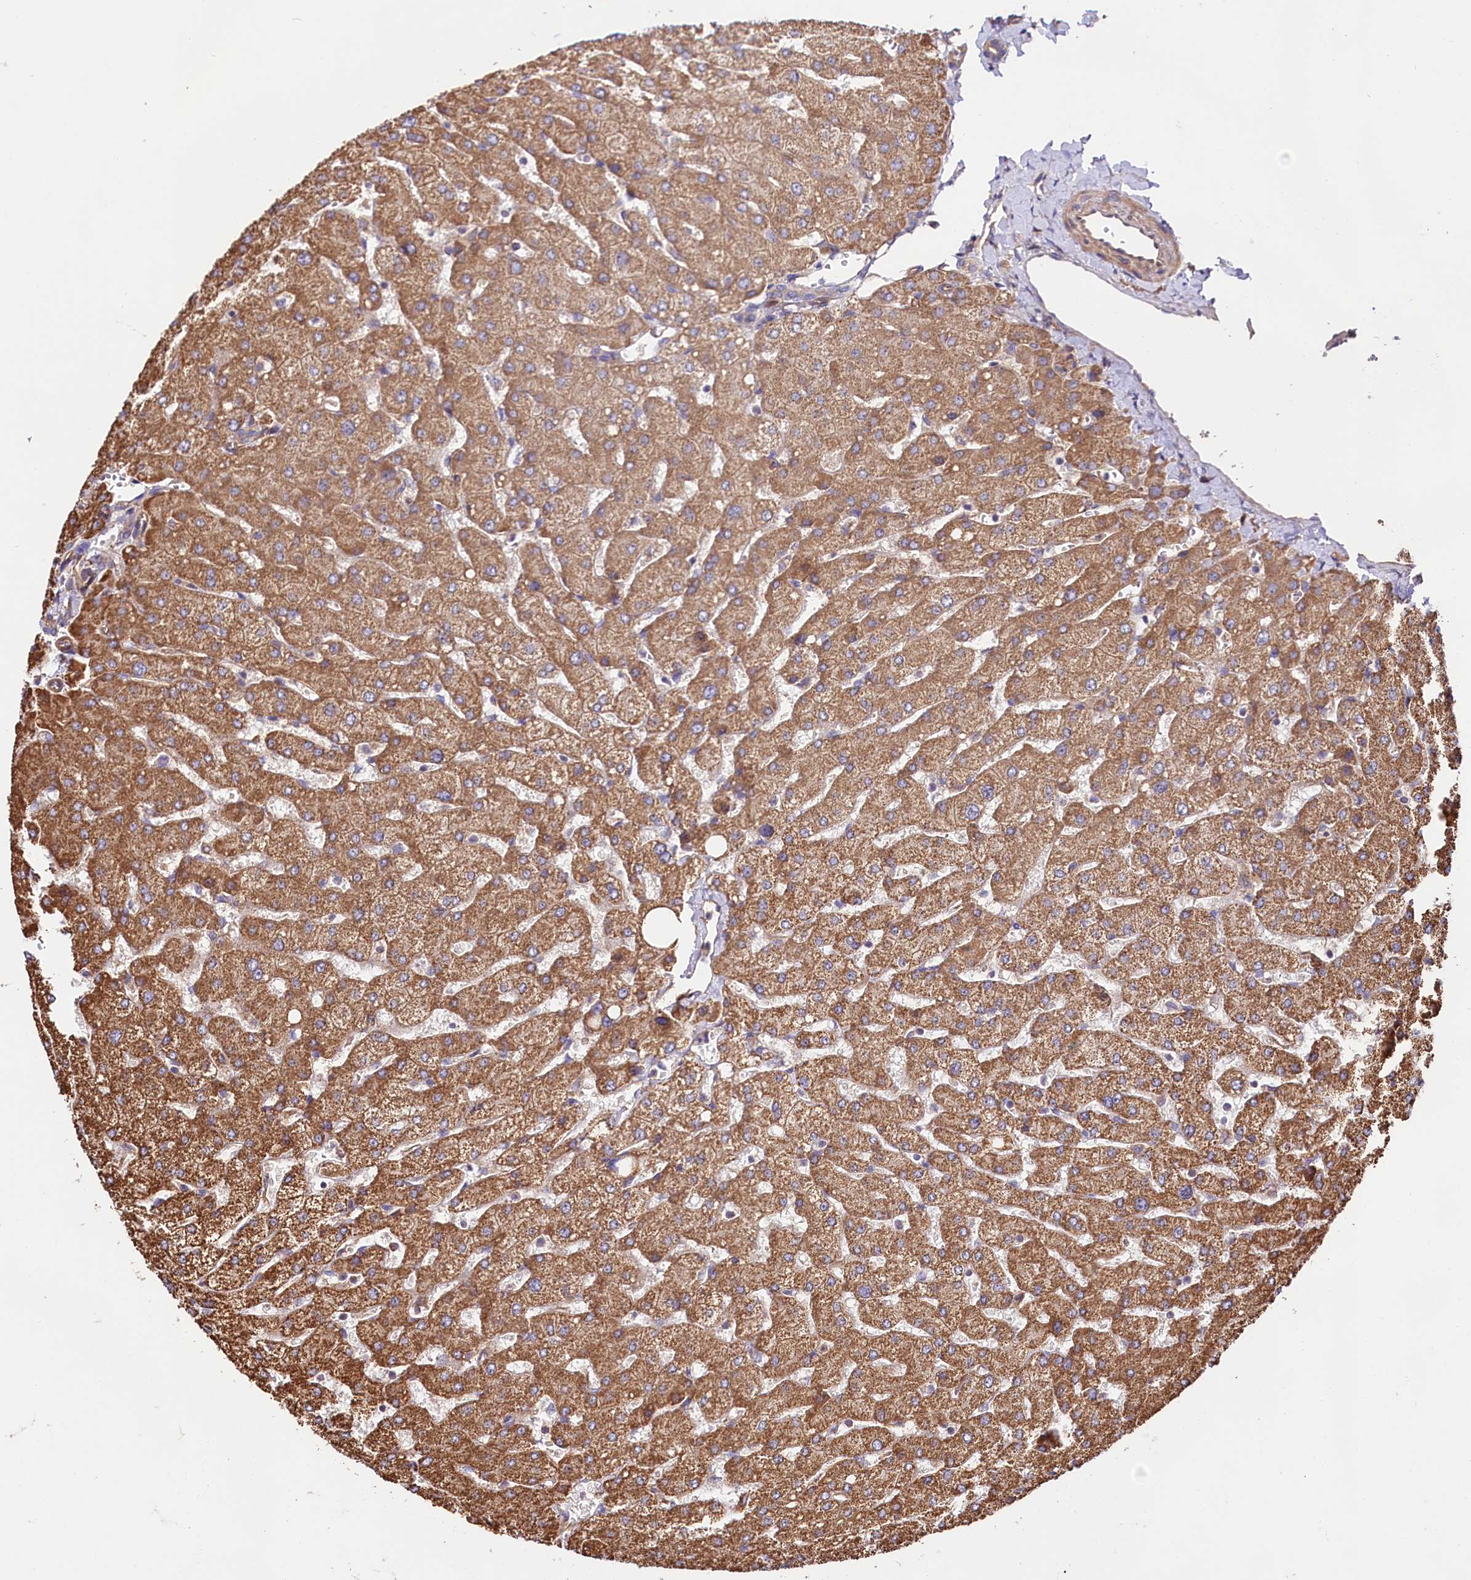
{"staining": {"intensity": "moderate", "quantity": ">75%", "location": "cytoplasmic/membranous"}, "tissue": "liver", "cell_type": "Cholangiocytes", "image_type": "normal", "snomed": [{"axis": "morphology", "description": "Normal tissue, NOS"}, {"axis": "topography", "description": "Liver"}], "caption": "Immunohistochemistry image of benign human liver stained for a protein (brown), which demonstrates medium levels of moderate cytoplasmic/membranous expression in about >75% of cholangiocytes.", "gene": "CEP295", "patient": {"sex": "male", "age": 55}}